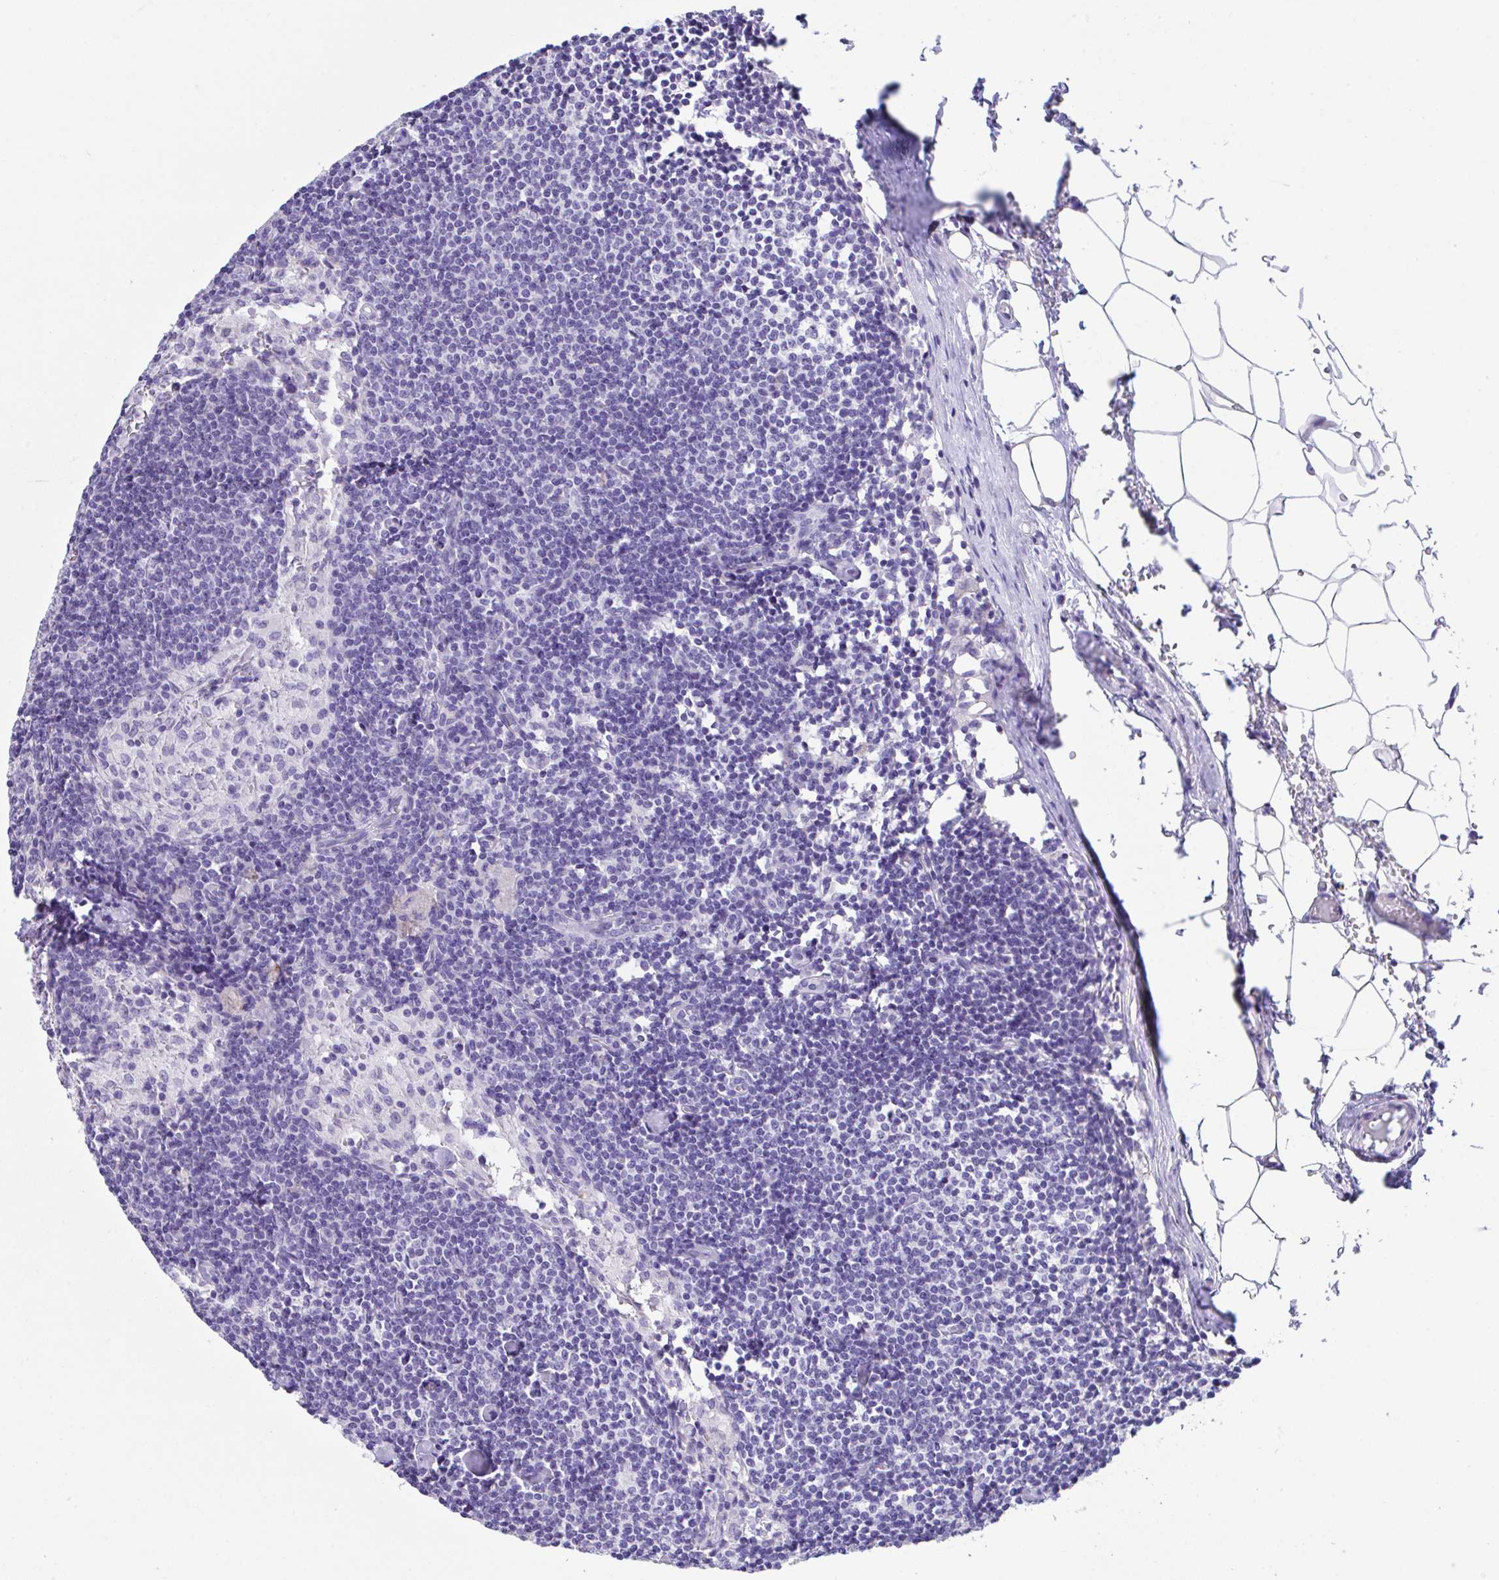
{"staining": {"intensity": "negative", "quantity": "none", "location": "none"}, "tissue": "lymph node", "cell_type": "Germinal center cells", "image_type": "normal", "snomed": [{"axis": "morphology", "description": "Normal tissue, NOS"}, {"axis": "topography", "description": "Lymph node"}], "caption": "A histopathology image of human lymph node is negative for staining in germinal center cells.", "gene": "SLC16A6", "patient": {"sex": "male", "age": 49}}